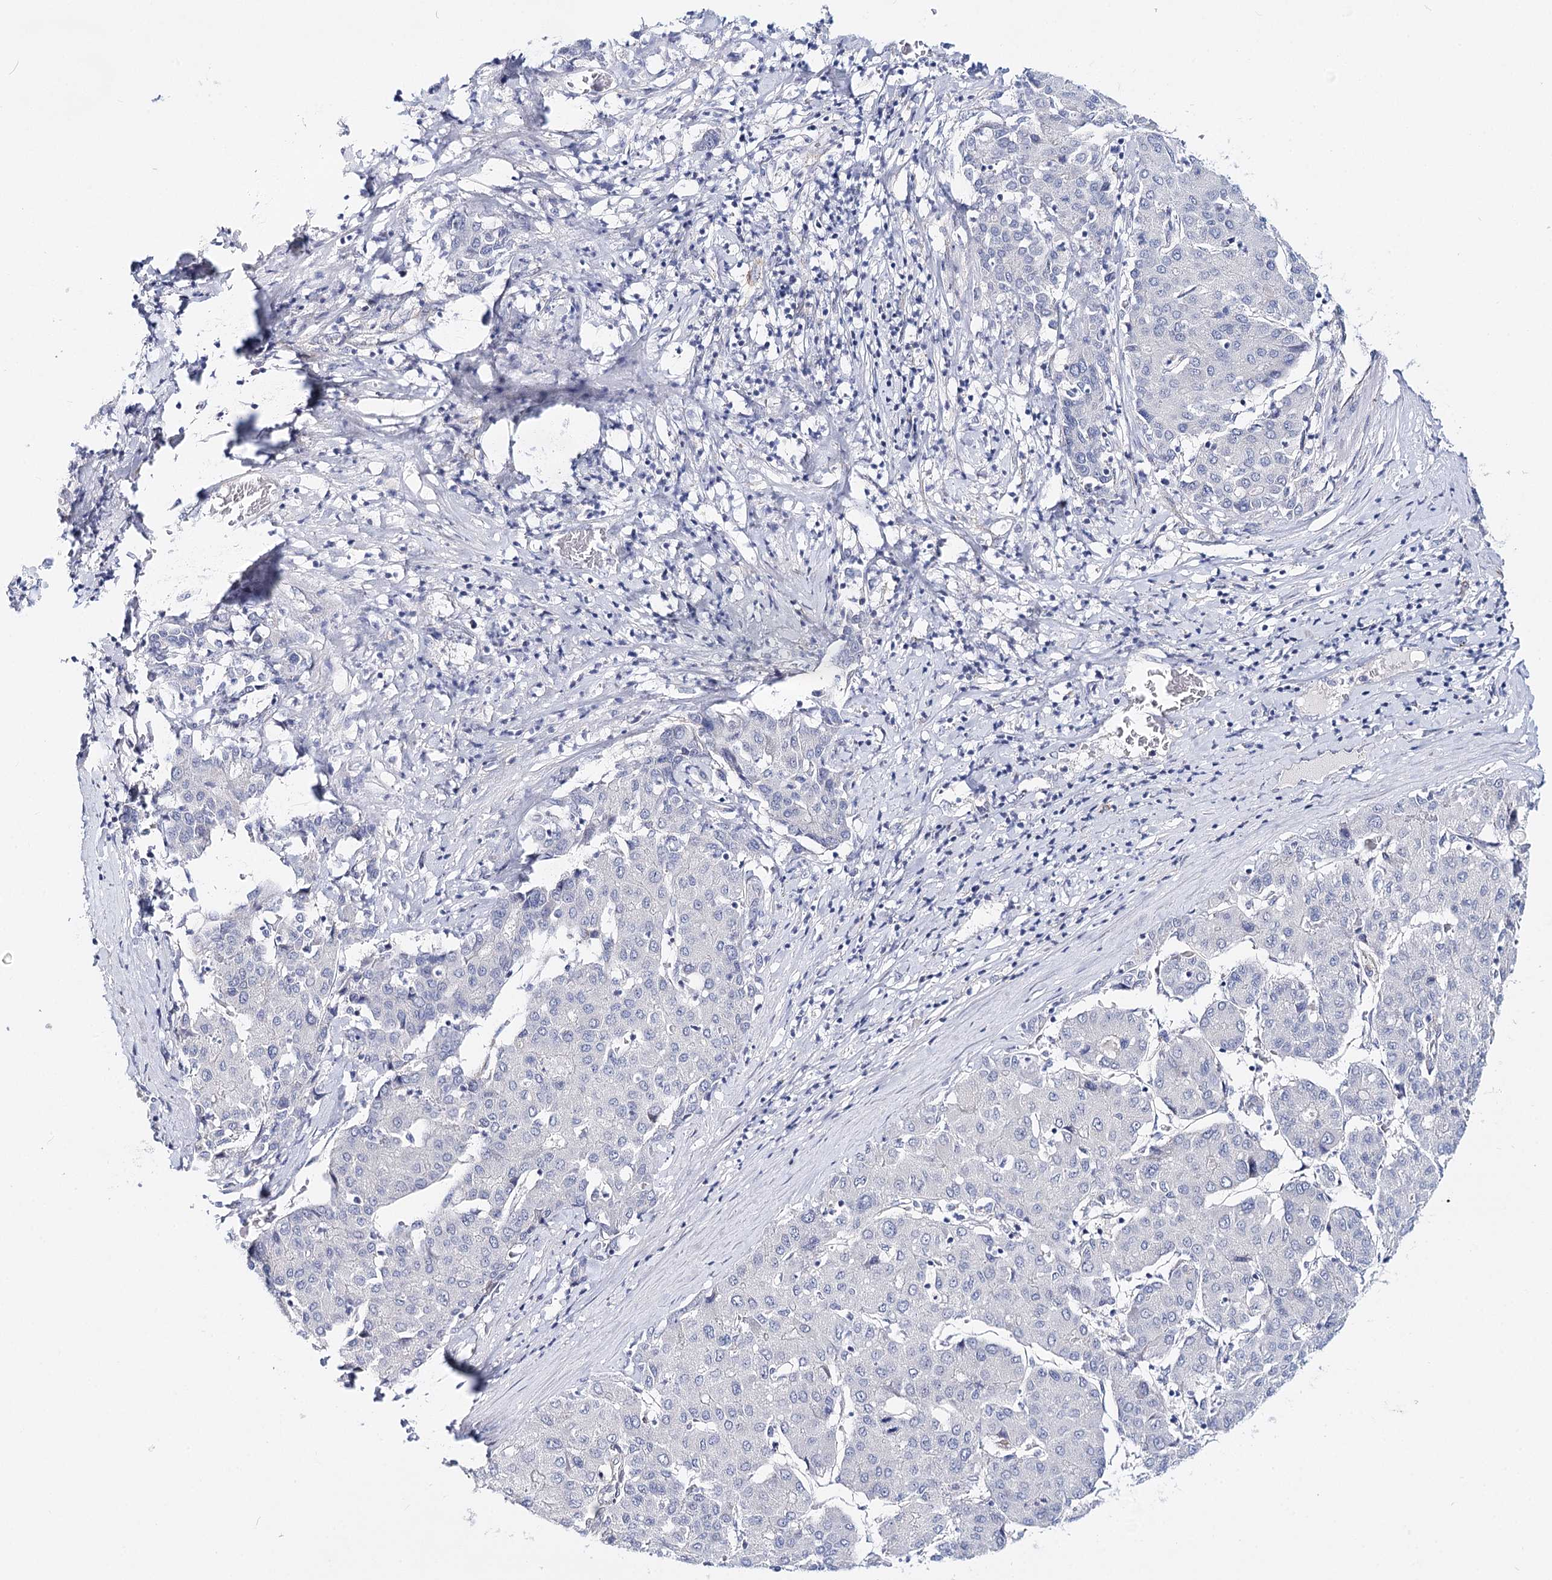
{"staining": {"intensity": "negative", "quantity": "none", "location": "none"}, "tissue": "liver cancer", "cell_type": "Tumor cells", "image_type": "cancer", "snomed": [{"axis": "morphology", "description": "Carcinoma, Hepatocellular, NOS"}, {"axis": "topography", "description": "Liver"}], "caption": "The IHC photomicrograph has no significant expression in tumor cells of liver cancer tissue. (Immunohistochemistry (ihc), brightfield microscopy, high magnification).", "gene": "TEX12", "patient": {"sex": "male", "age": 65}}